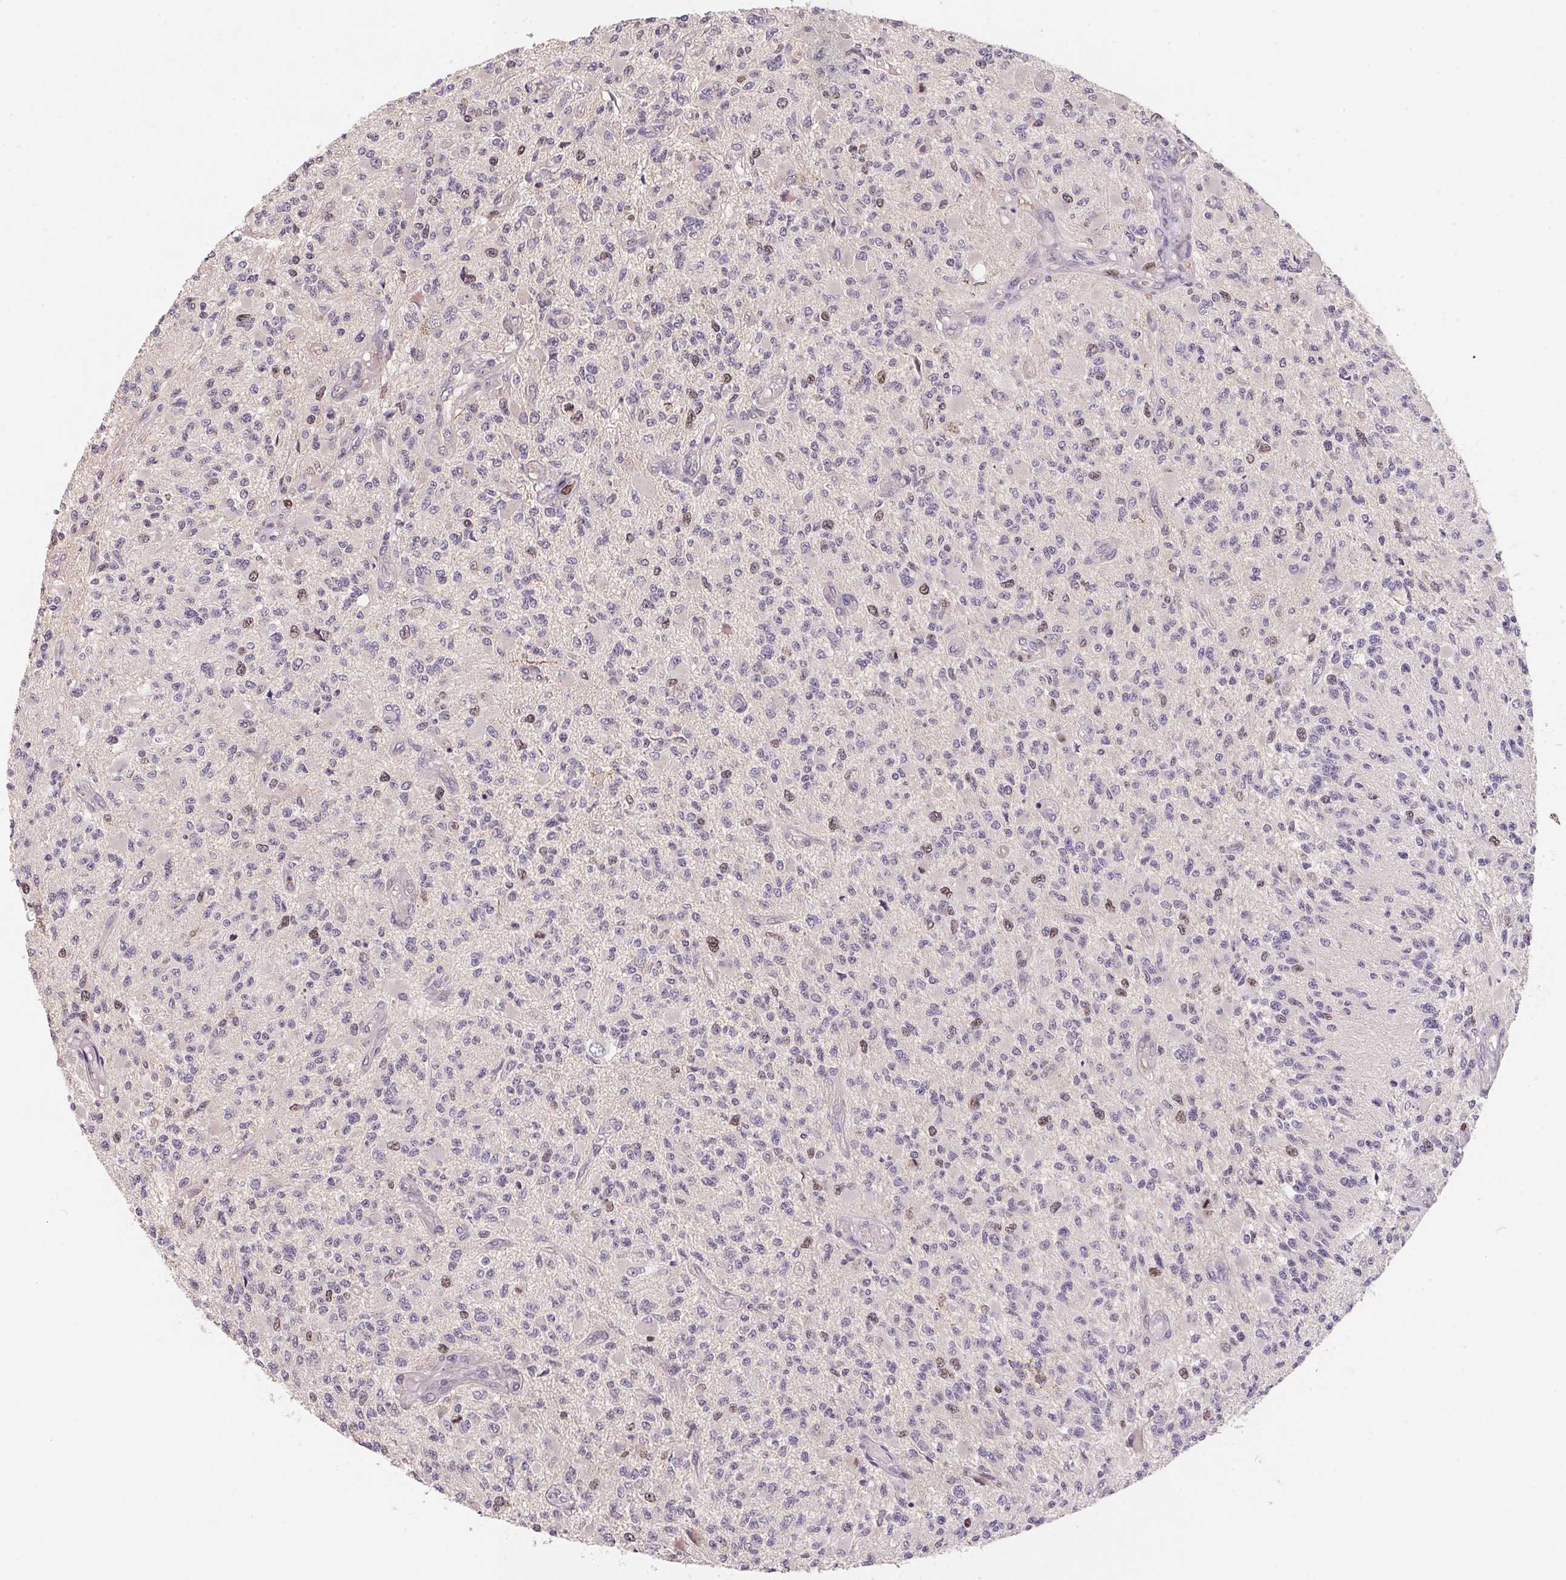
{"staining": {"intensity": "weak", "quantity": "<25%", "location": "nuclear"}, "tissue": "glioma", "cell_type": "Tumor cells", "image_type": "cancer", "snomed": [{"axis": "morphology", "description": "Glioma, malignant, High grade"}, {"axis": "topography", "description": "Brain"}], "caption": "Glioma was stained to show a protein in brown. There is no significant staining in tumor cells. The staining is performed using DAB brown chromogen with nuclei counter-stained in using hematoxylin.", "gene": "KIFC1", "patient": {"sex": "female", "age": 63}}